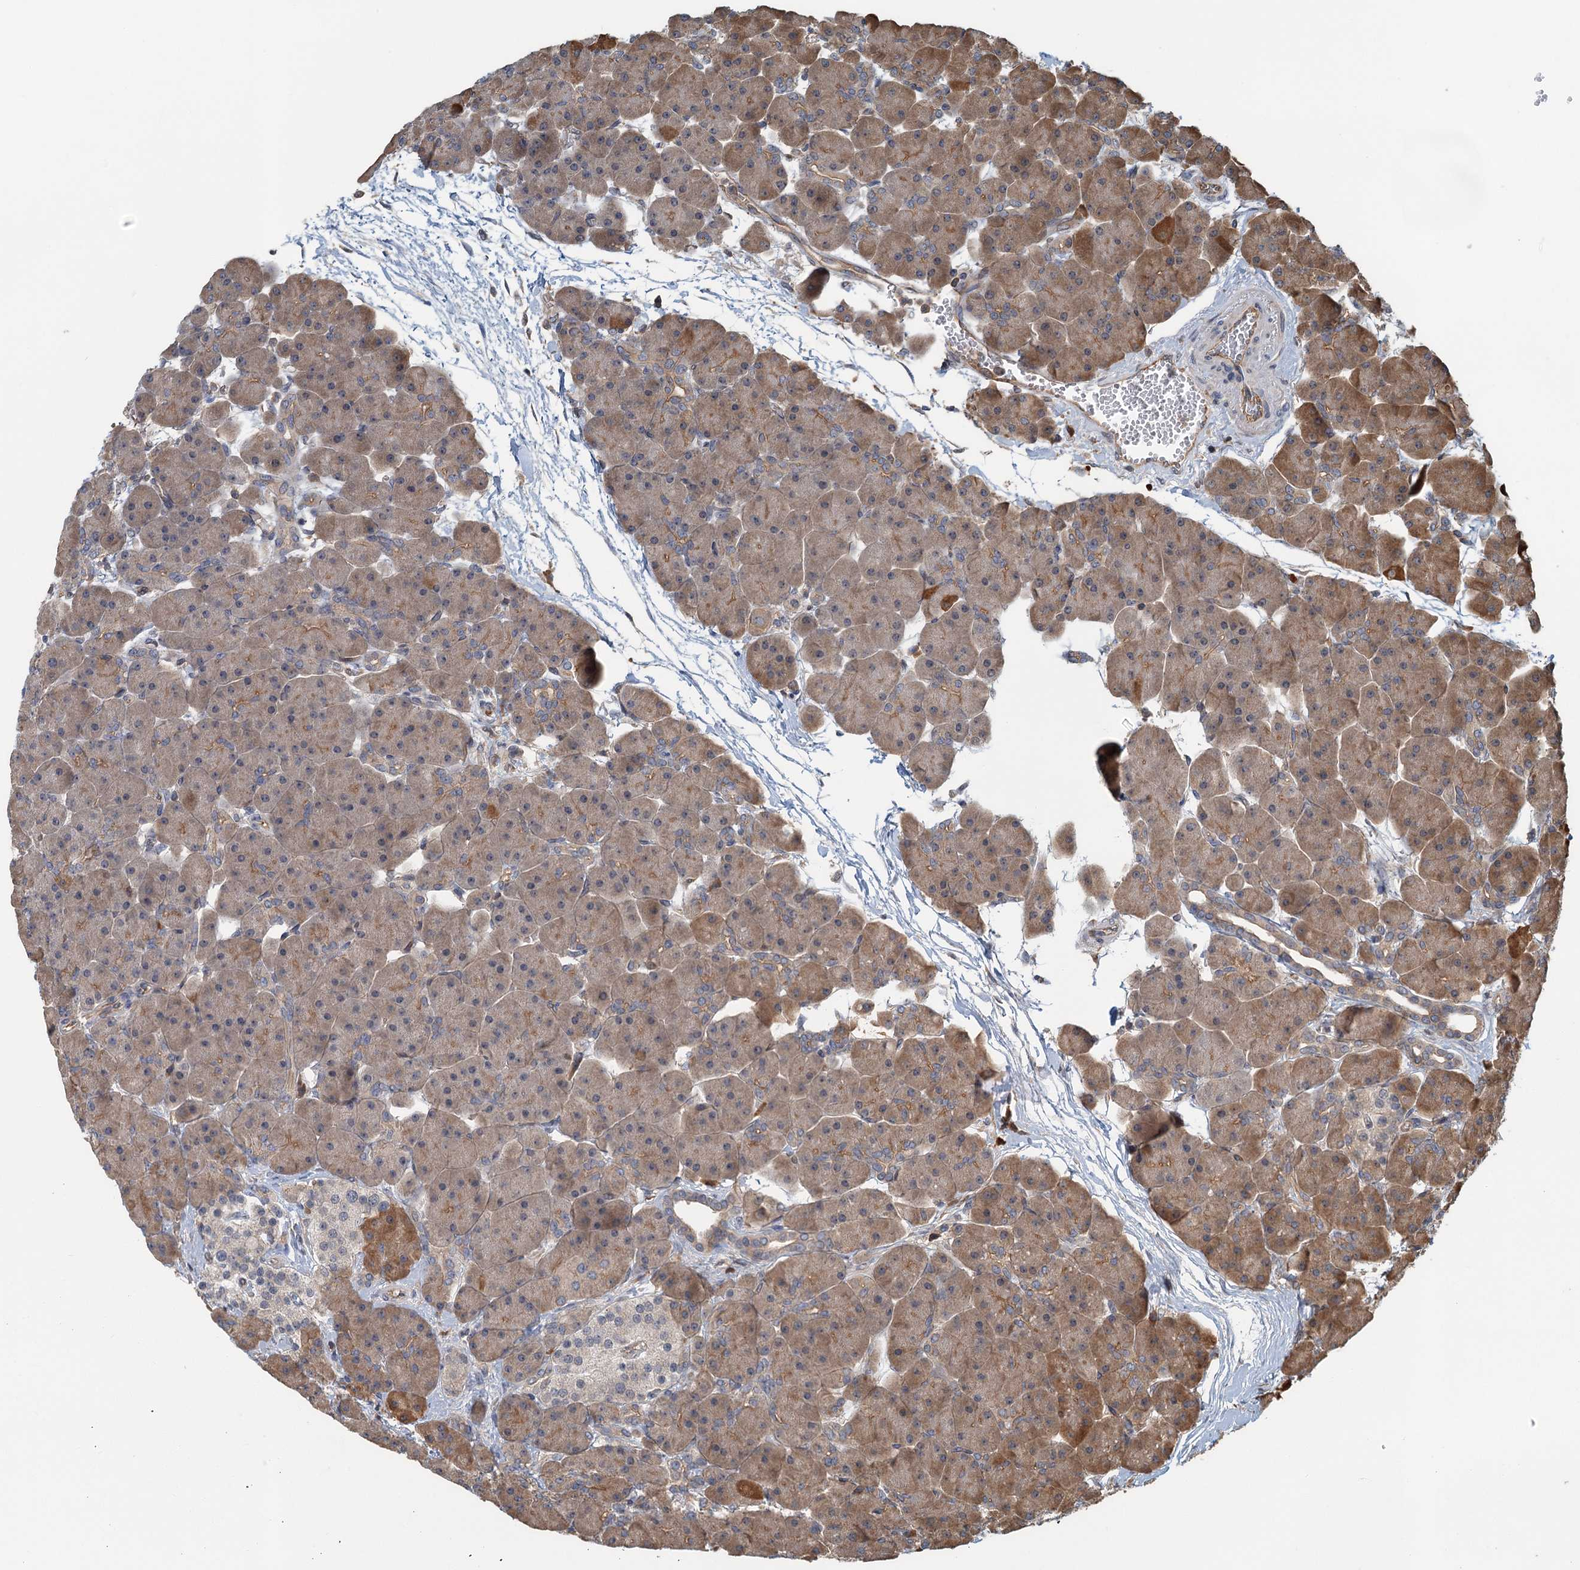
{"staining": {"intensity": "moderate", "quantity": ">75%", "location": "cytoplasmic/membranous"}, "tissue": "pancreas", "cell_type": "Exocrine glandular cells", "image_type": "normal", "snomed": [{"axis": "morphology", "description": "Normal tissue, NOS"}, {"axis": "topography", "description": "Pancreas"}], "caption": "Exocrine glandular cells exhibit medium levels of moderate cytoplasmic/membranous expression in about >75% of cells in normal pancreas. The protein of interest is shown in brown color, while the nuclei are stained blue.", "gene": "ZNF527", "patient": {"sex": "male", "age": 66}}